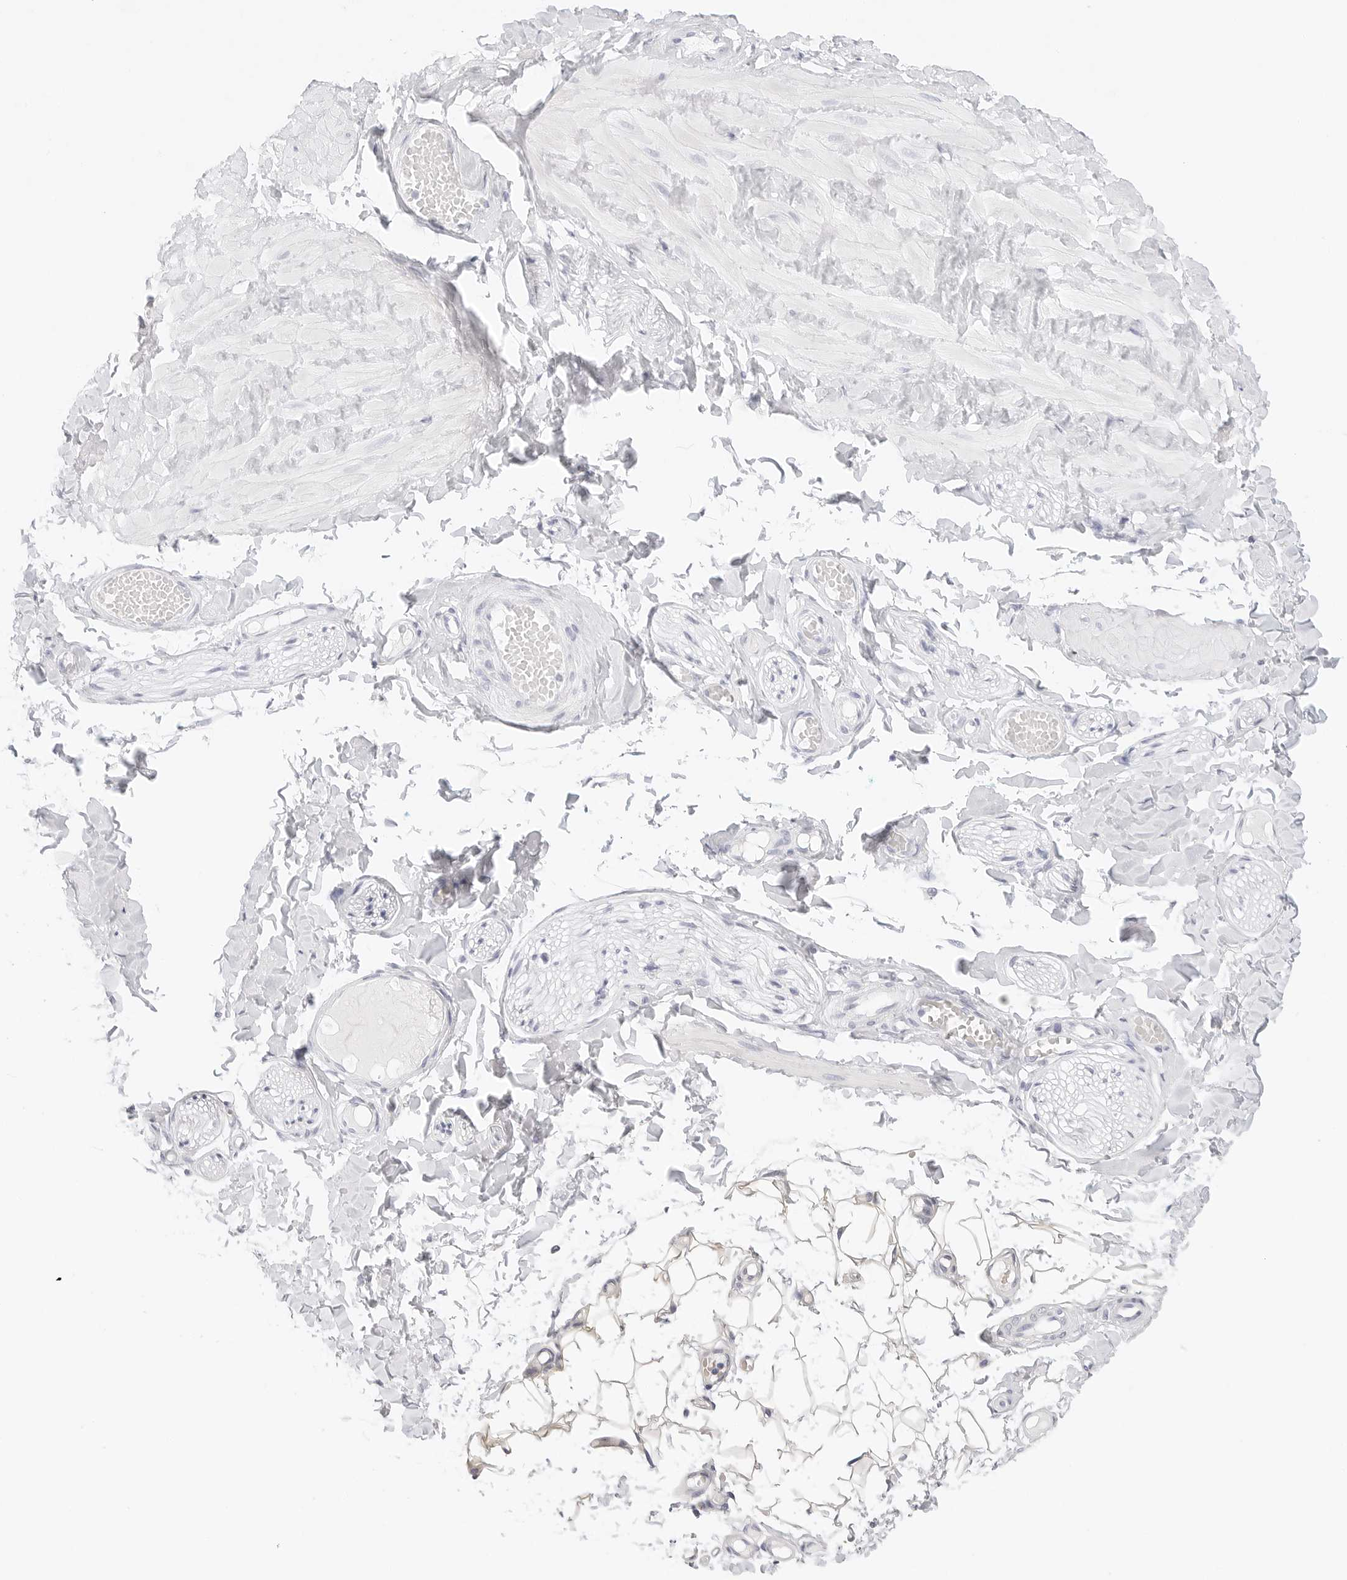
{"staining": {"intensity": "negative", "quantity": "none", "location": "none"}, "tissue": "adipose tissue", "cell_type": "Adipocytes", "image_type": "normal", "snomed": [{"axis": "morphology", "description": "Normal tissue, NOS"}, {"axis": "topography", "description": "Adipose tissue"}, {"axis": "topography", "description": "Vascular tissue"}, {"axis": "topography", "description": "Peripheral nerve tissue"}], "caption": "The IHC image has no significant positivity in adipocytes of adipose tissue. (DAB IHC, high magnification).", "gene": "TFF2", "patient": {"sex": "male", "age": 25}}